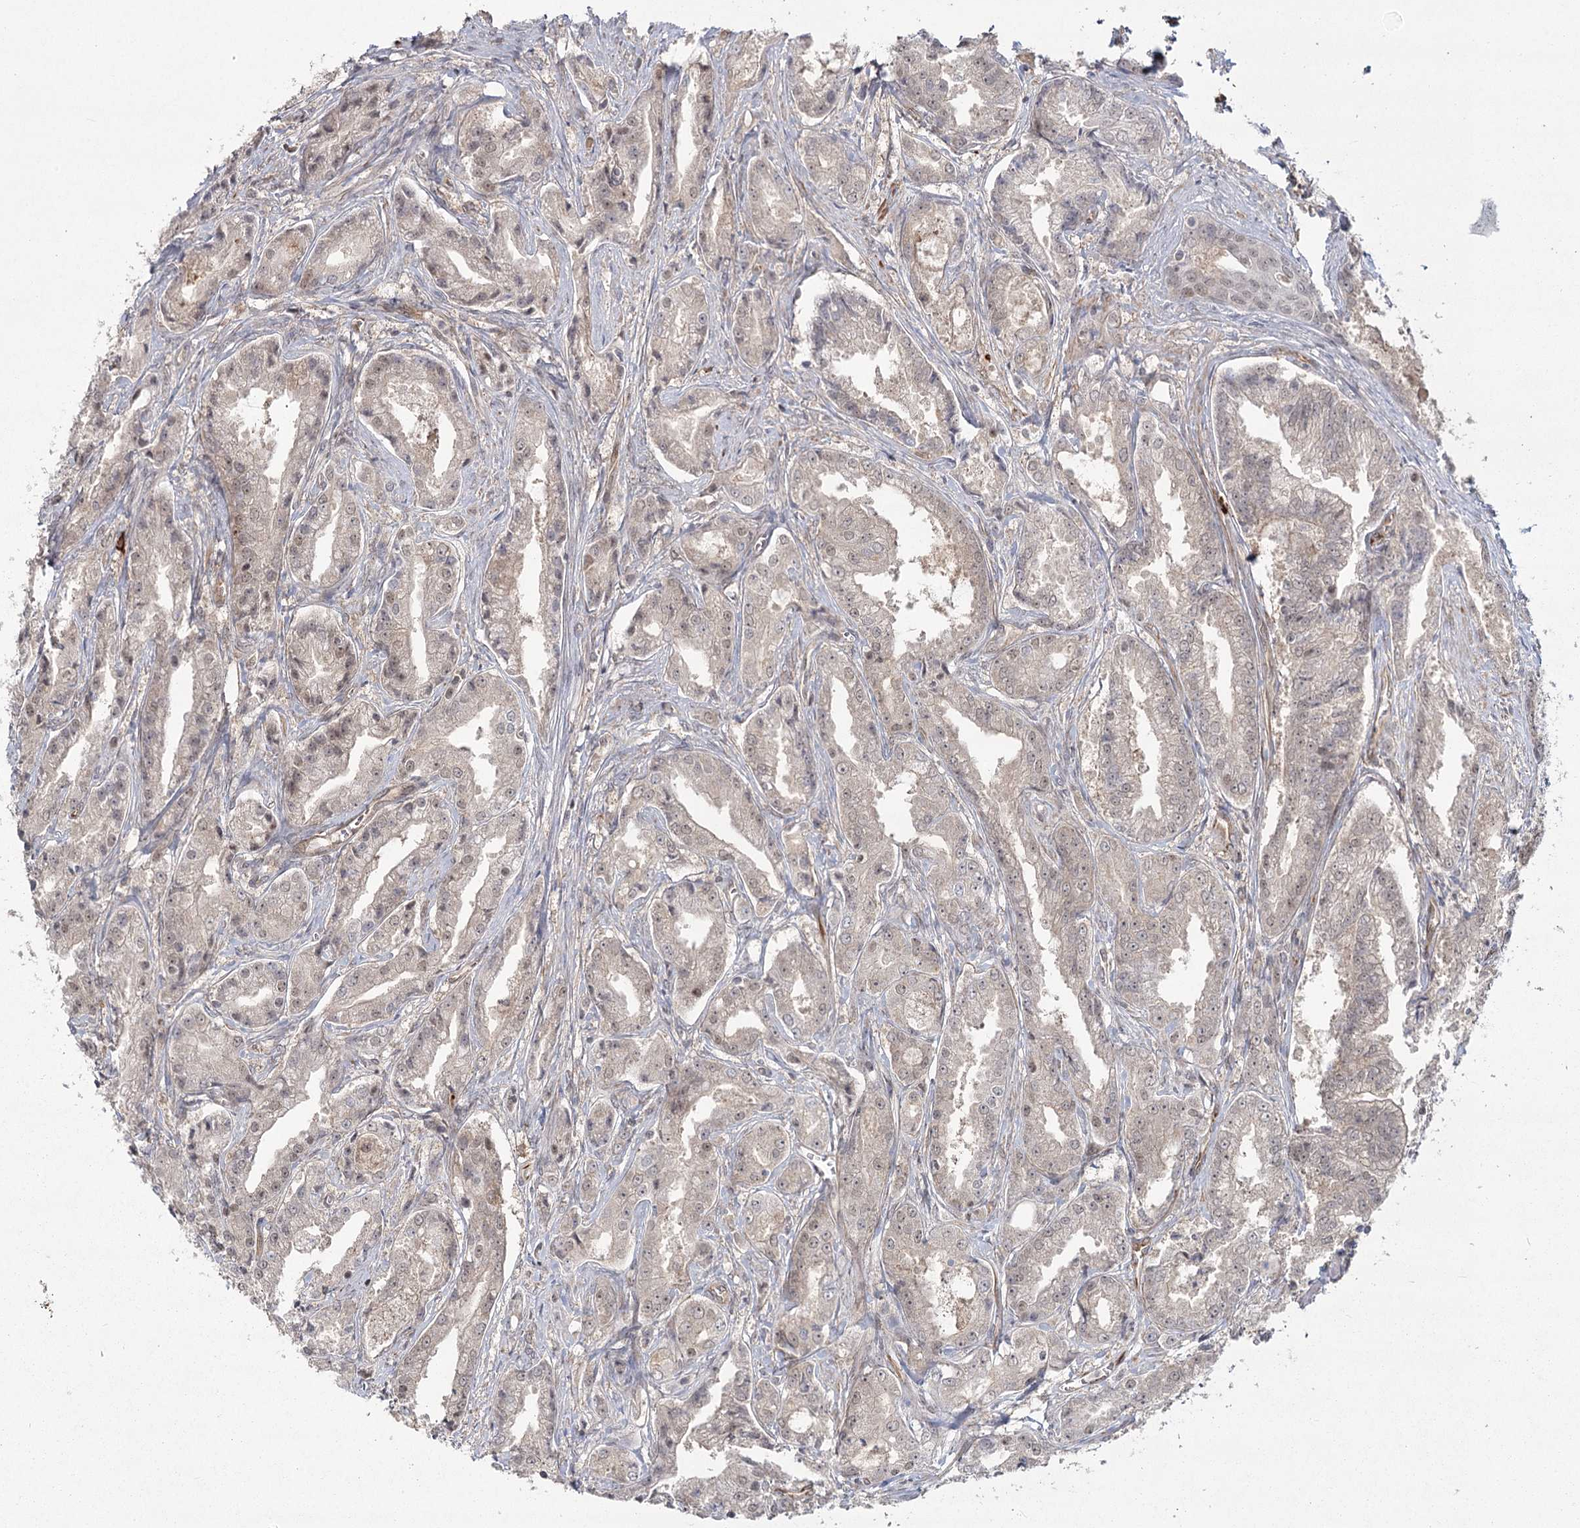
{"staining": {"intensity": "weak", "quantity": "25%-75%", "location": "cytoplasmic/membranous,nuclear"}, "tissue": "prostate cancer", "cell_type": "Tumor cells", "image_type": "cancer", "snomed": [{"axis": "morphology", "description": "Adenocarcinoma, High grade"}, {"axis": "topography", "description": "Prostate"}], "caption": "Tumor cells reveal low levels of weak cytoplasmic/membranous and nuclear expression in approximately 25%-75% of cells in prostate high-grade adenocarcinoma. (brown staining indicates protein expression, while blue staining denotes nuclei).", "gene": "AP2M1", "patient": {"sex": "male", "age": 72}}